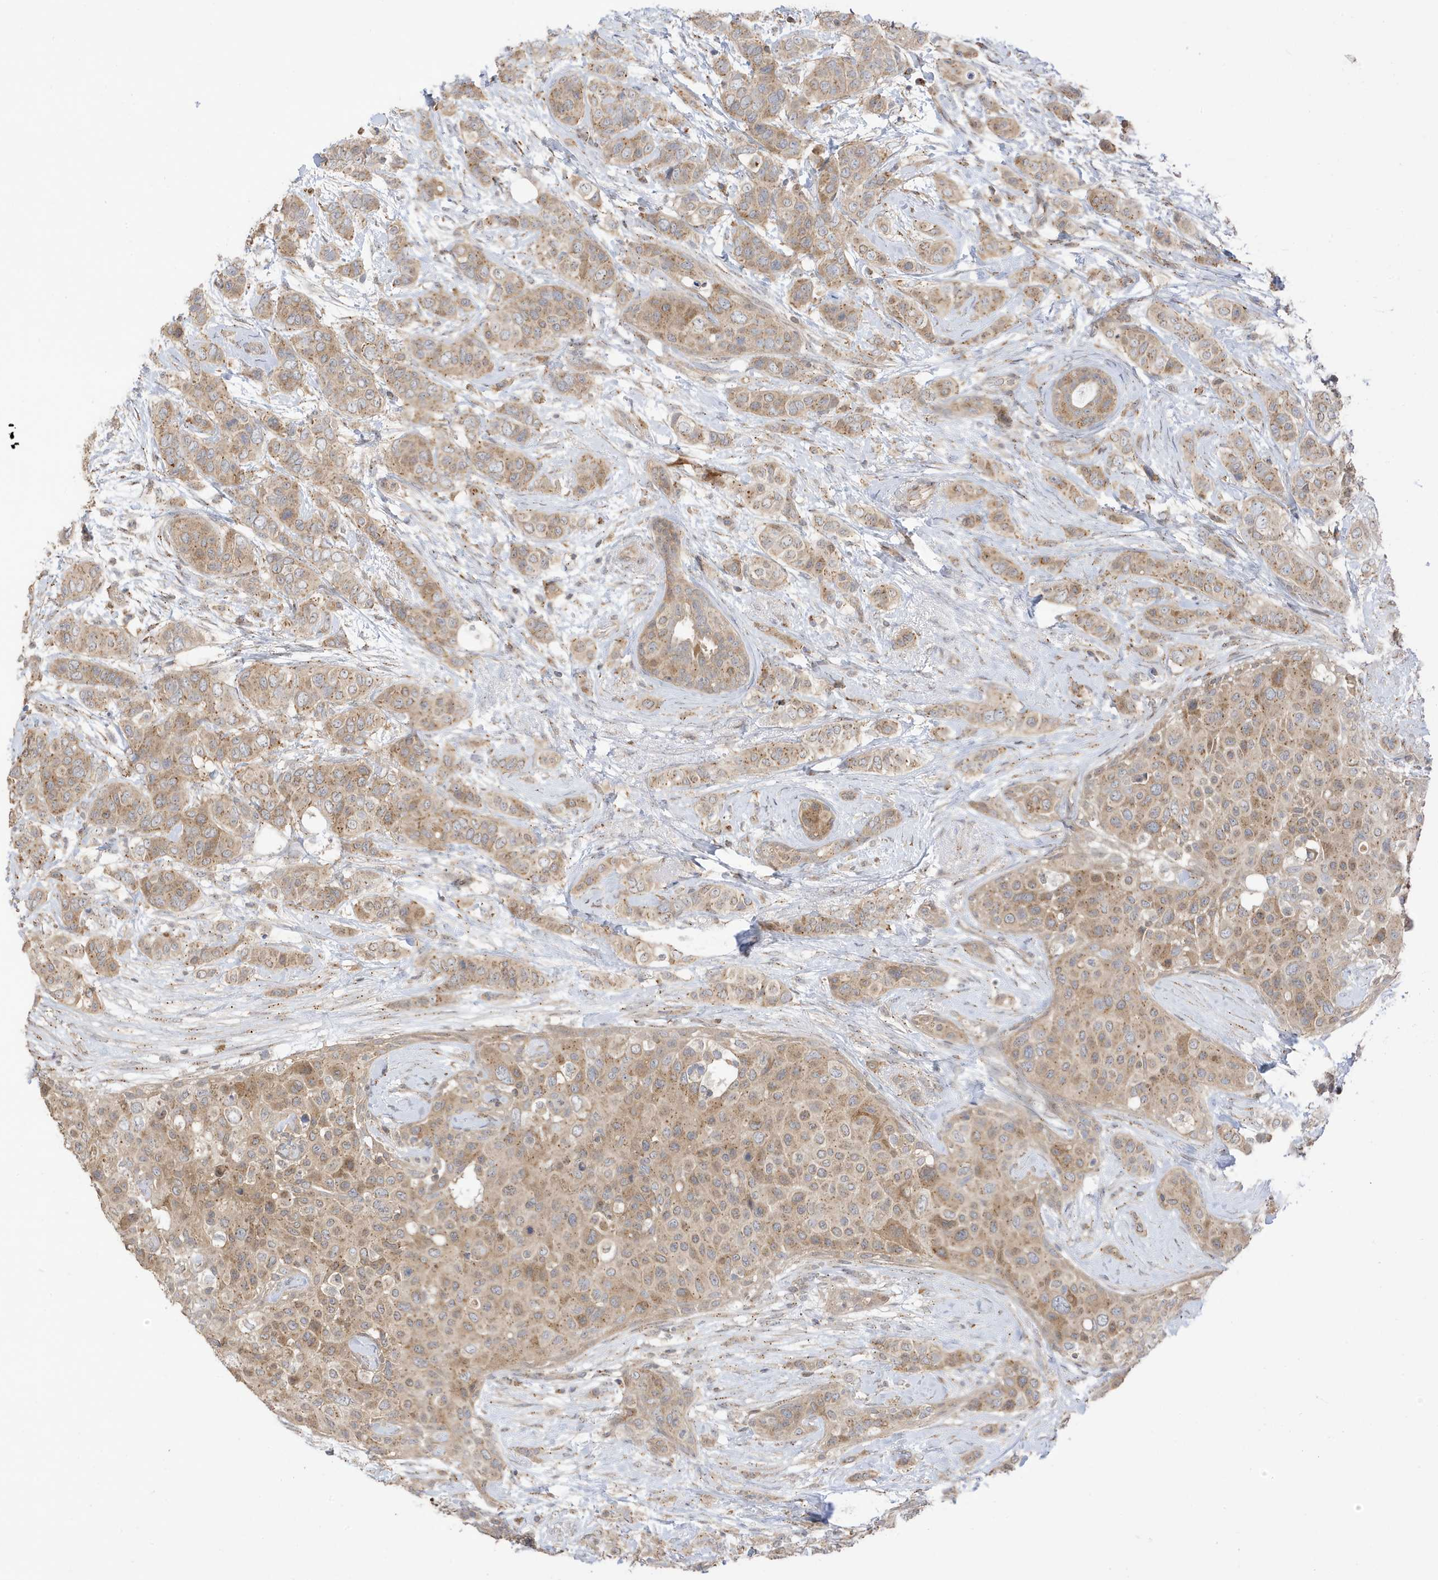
{"staining": {"intensity": "moderate", "quantity": ">75%", "location": "cytoplasmic/membranous"}, "tissue": "breast cancer", "cell_type": "Tumor cells", "image_type": "cancer", "snomed": [{"axis": "morphology", "description": "Lobular carcinoma"}, {"axis": "topography", "description": "Breast"}], "caption": "Tumor cells demonstrate medium levels of moderate cytoplasmic/membranous expression in about >75% of cells in human breast cancer.", "gene": "TAB3", "patient": {"sex": "female", "age": 51}}